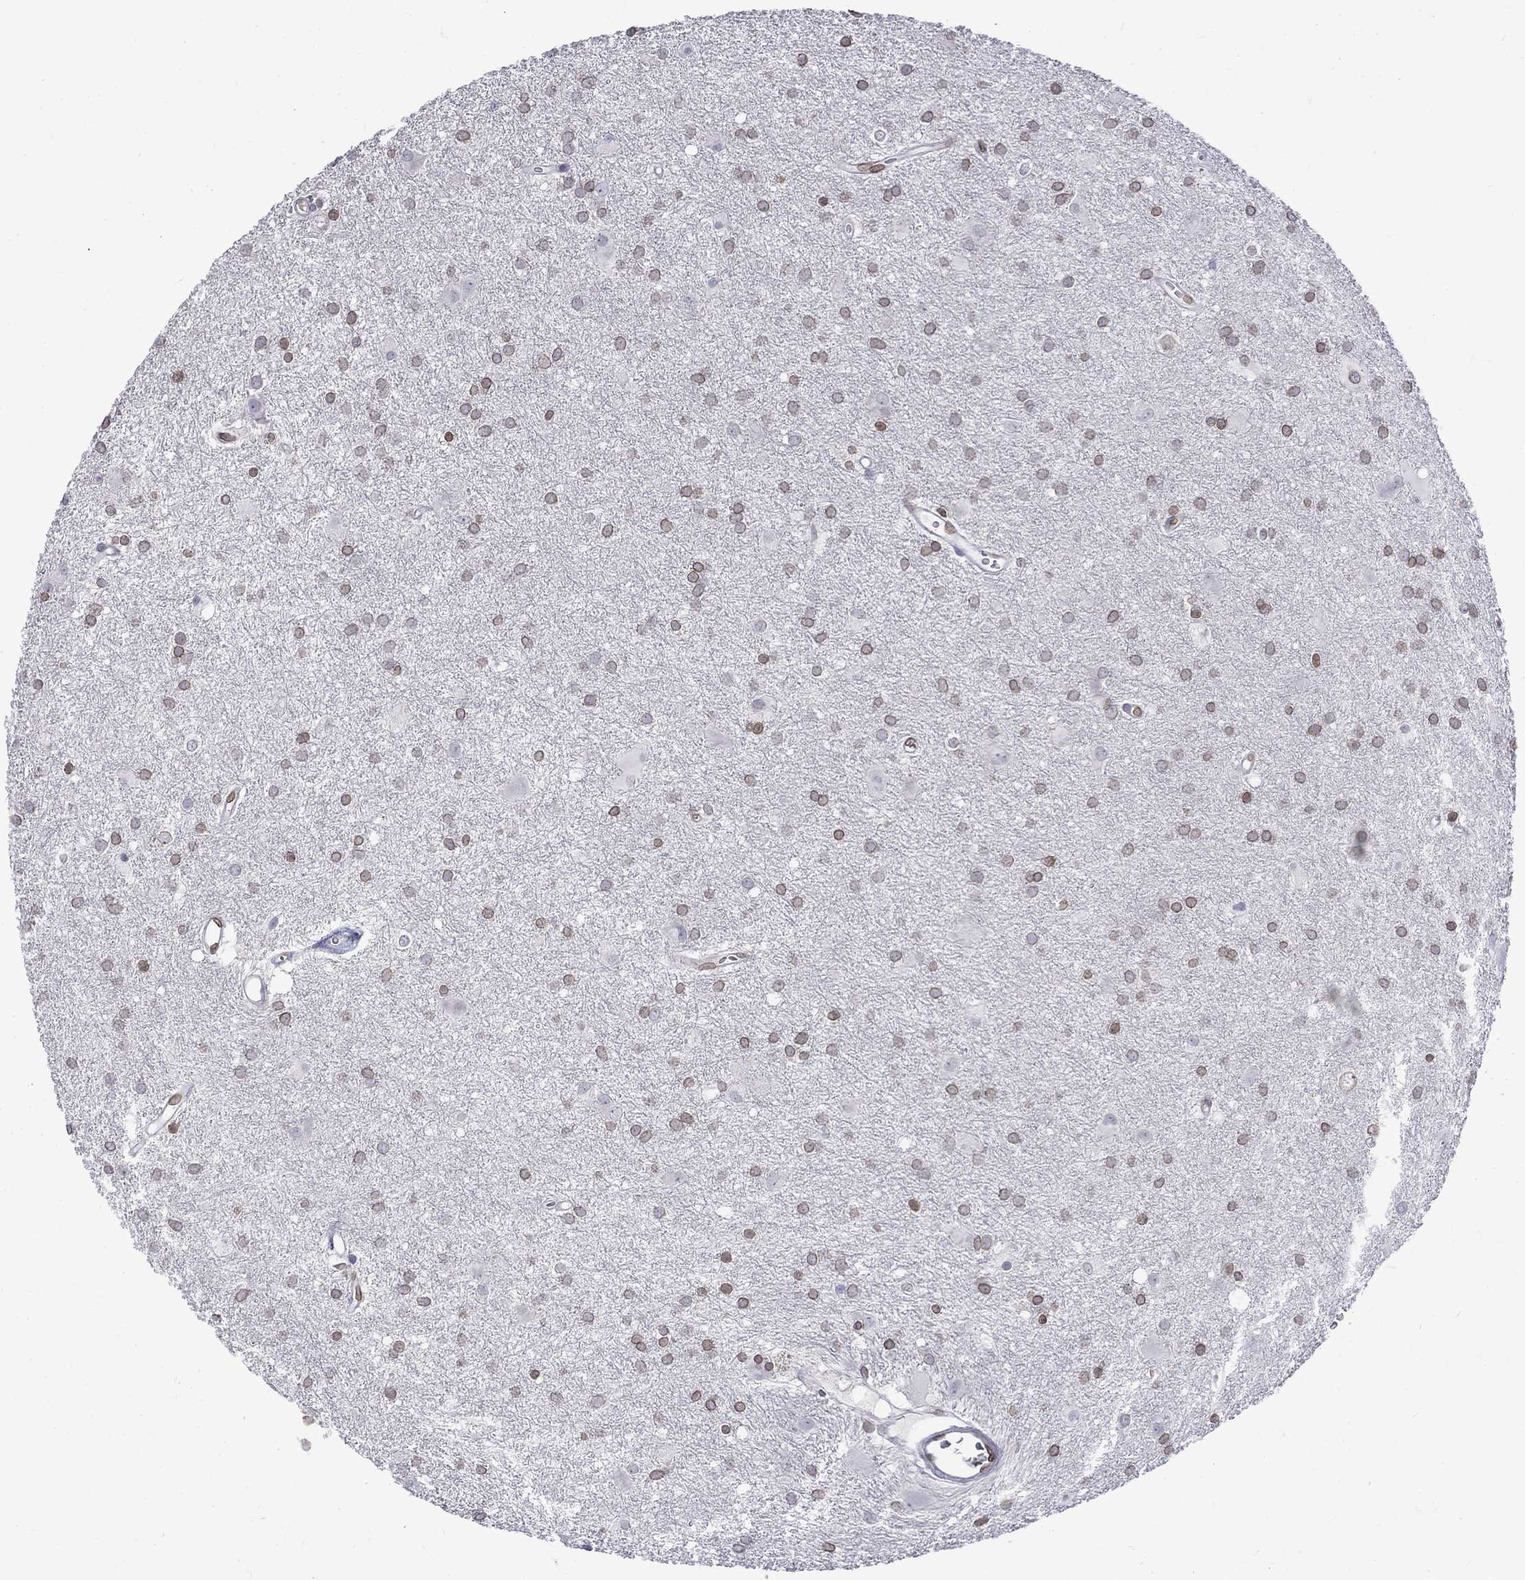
{"staining": {"intensity": "weak", "quantity": "25%-75%", "location": "cytoplasmic/membranous,nuclear"}, "tissue": "glioma", "cell_type": "Tumor cells", "image_type": "cancer", "snomed": [{"axis": "morphology", "description": "Glioma, malignant, Low grade"}, {"axis": "topography", "description": "Brain"}], "caption": "Malignant glioma (low-grade) stained with a protein marker shows weak staining in tumor cells.", "gene": "SLA", "patient": {"sex": "male", "age": 58}}